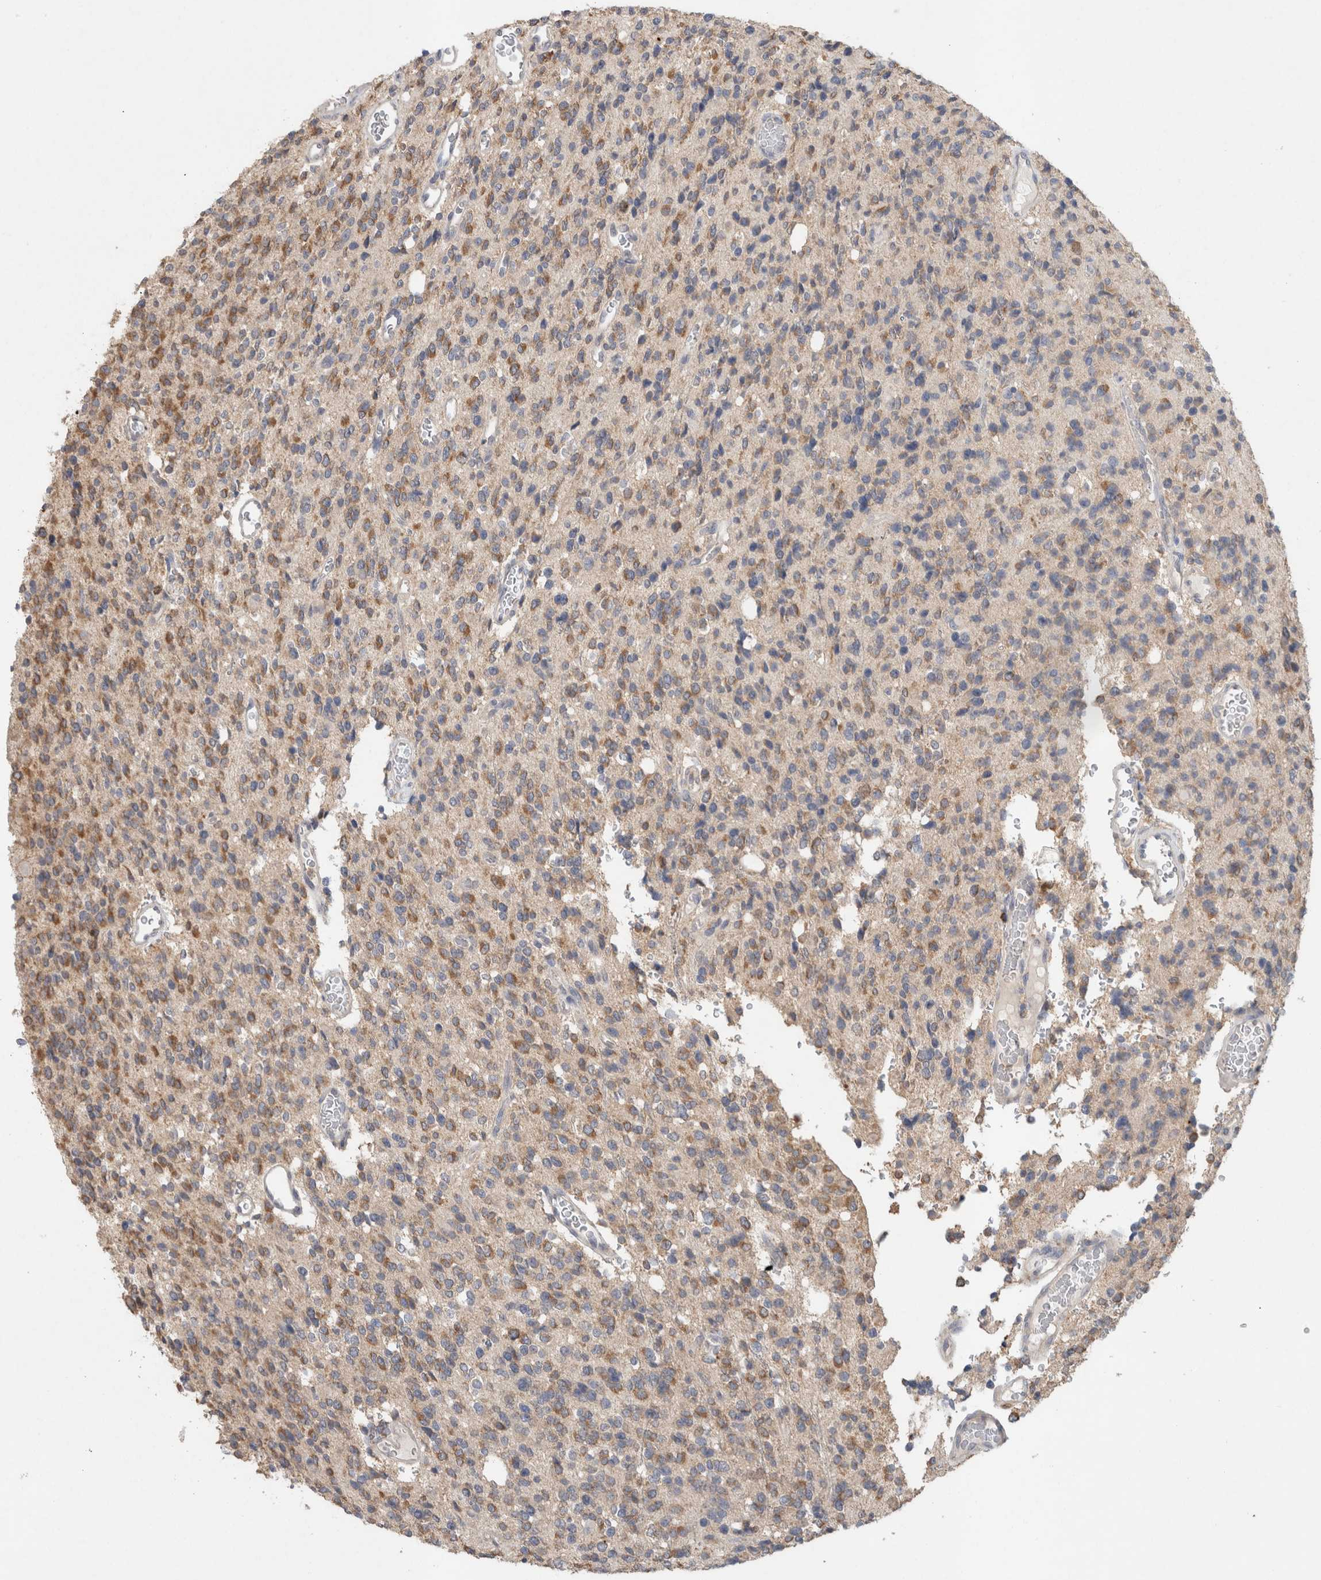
{"staining": {"intensity": "moderate", "quantity": ">75%", "location": "cytoplasmic/membranous"}, "tissue": "glioma", "cell_type": "Tumor cells", "image_type": "cancer", "snomed": [{"axis": "morphology", "description": "Glioma, malignant, High grade"}, {"axis": "topography", "description": "Brain"}], "caption": "DAB immunohistochemical staining of human malignant glioma (high-grade) shows moderate cytoplasmic/membranous protein staining in about >75% of tumor cells.", "gene": "RAB14", "patient": {"sex": "male", "age": 34}}